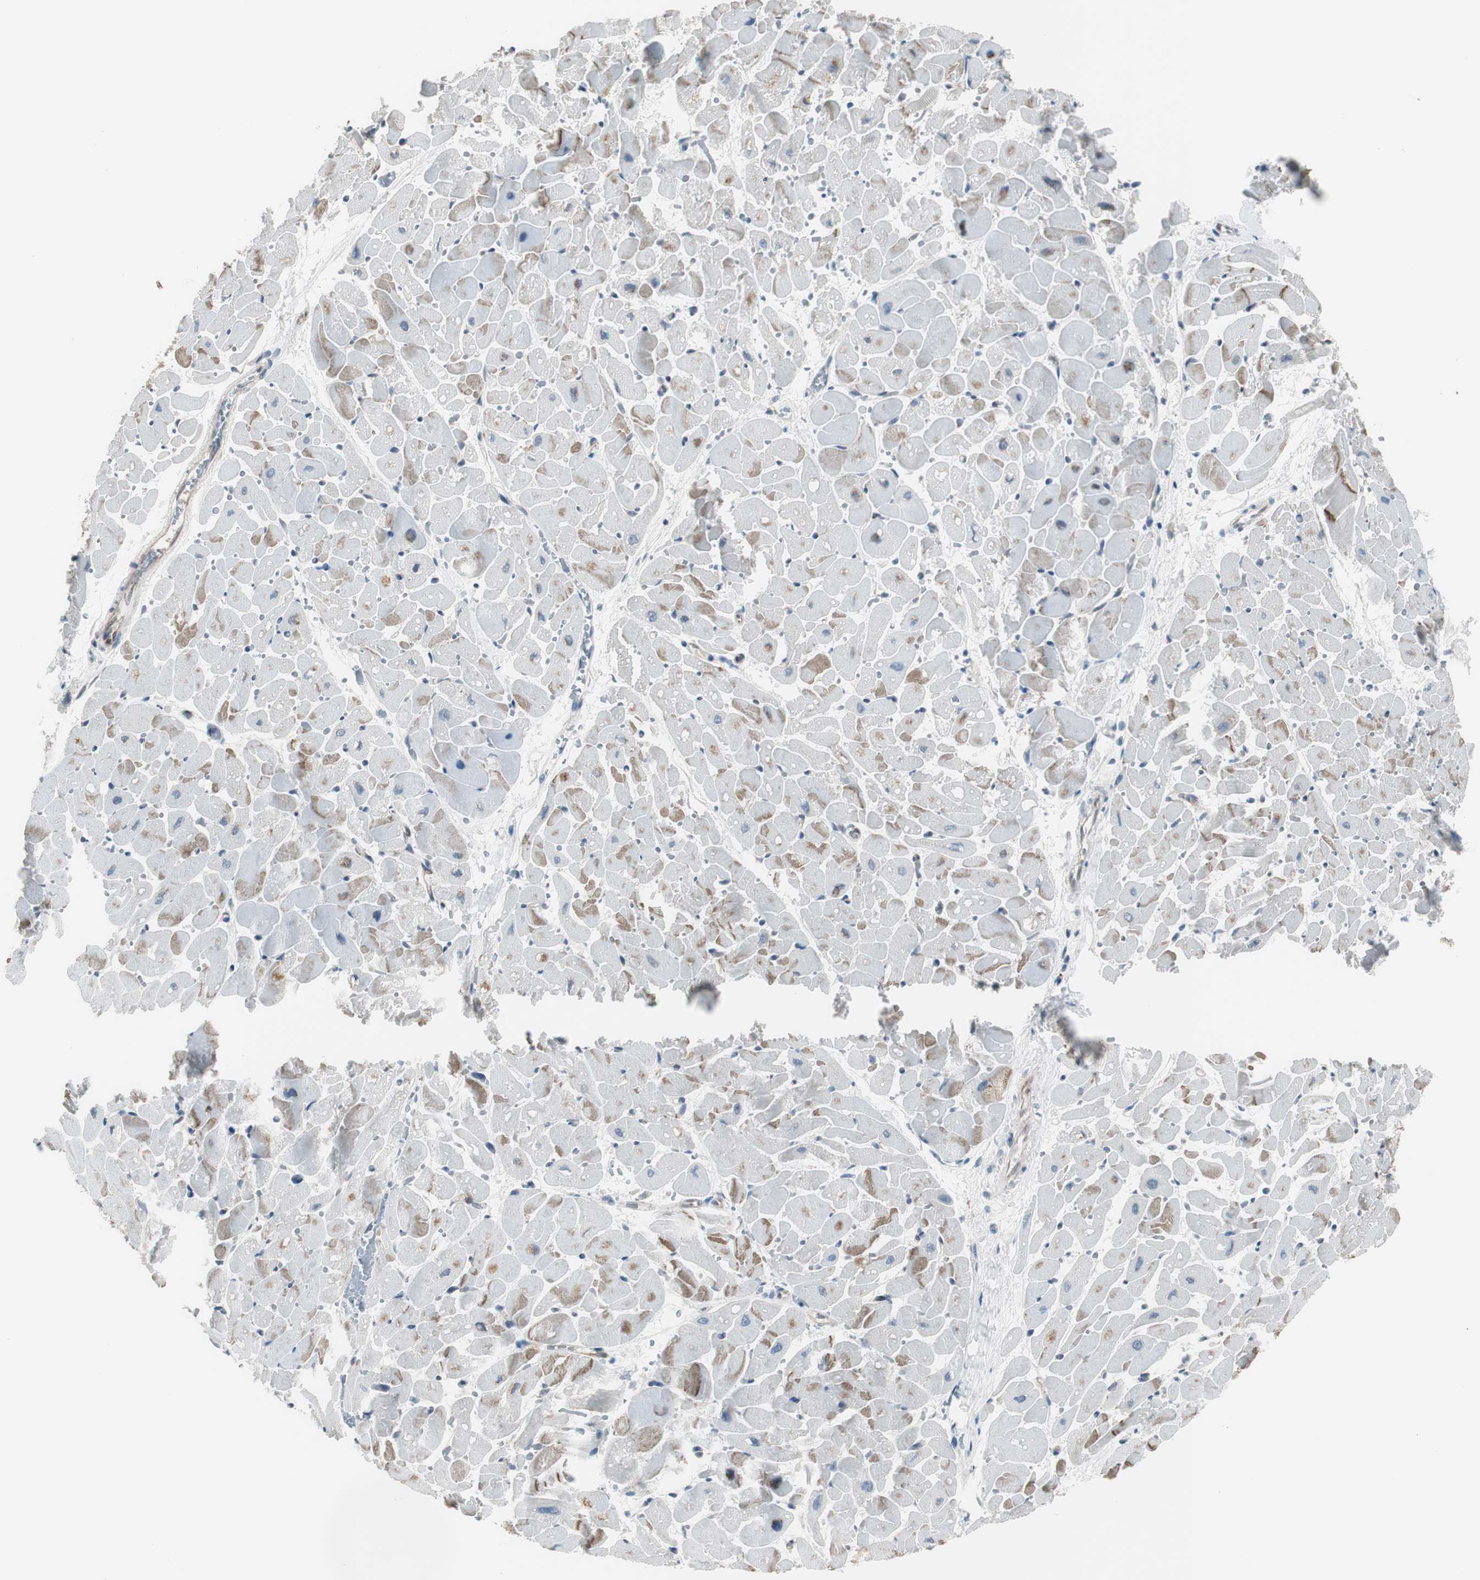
{"staining": {"intensity": "strong", "quantity": "25%-75%", "location": "cytoplasmic/membranous"}, "tissue": "heart muscle", "cell_type": "Cardiomyocytes", "image_type": "normal", "snomed": [{"axis": "morphology", "description": "Normal tissue, NOS"}, {"axis": "topography", "description": "Heart"}], "caption": "Cardiomyocytes show high levels of strong cytoplasmic/membranous staining in about 25%-75% of cells in unremarkable human heart muscle.", "gene": "STXBP4", "patient": {"sex": "female", "age": 19}}